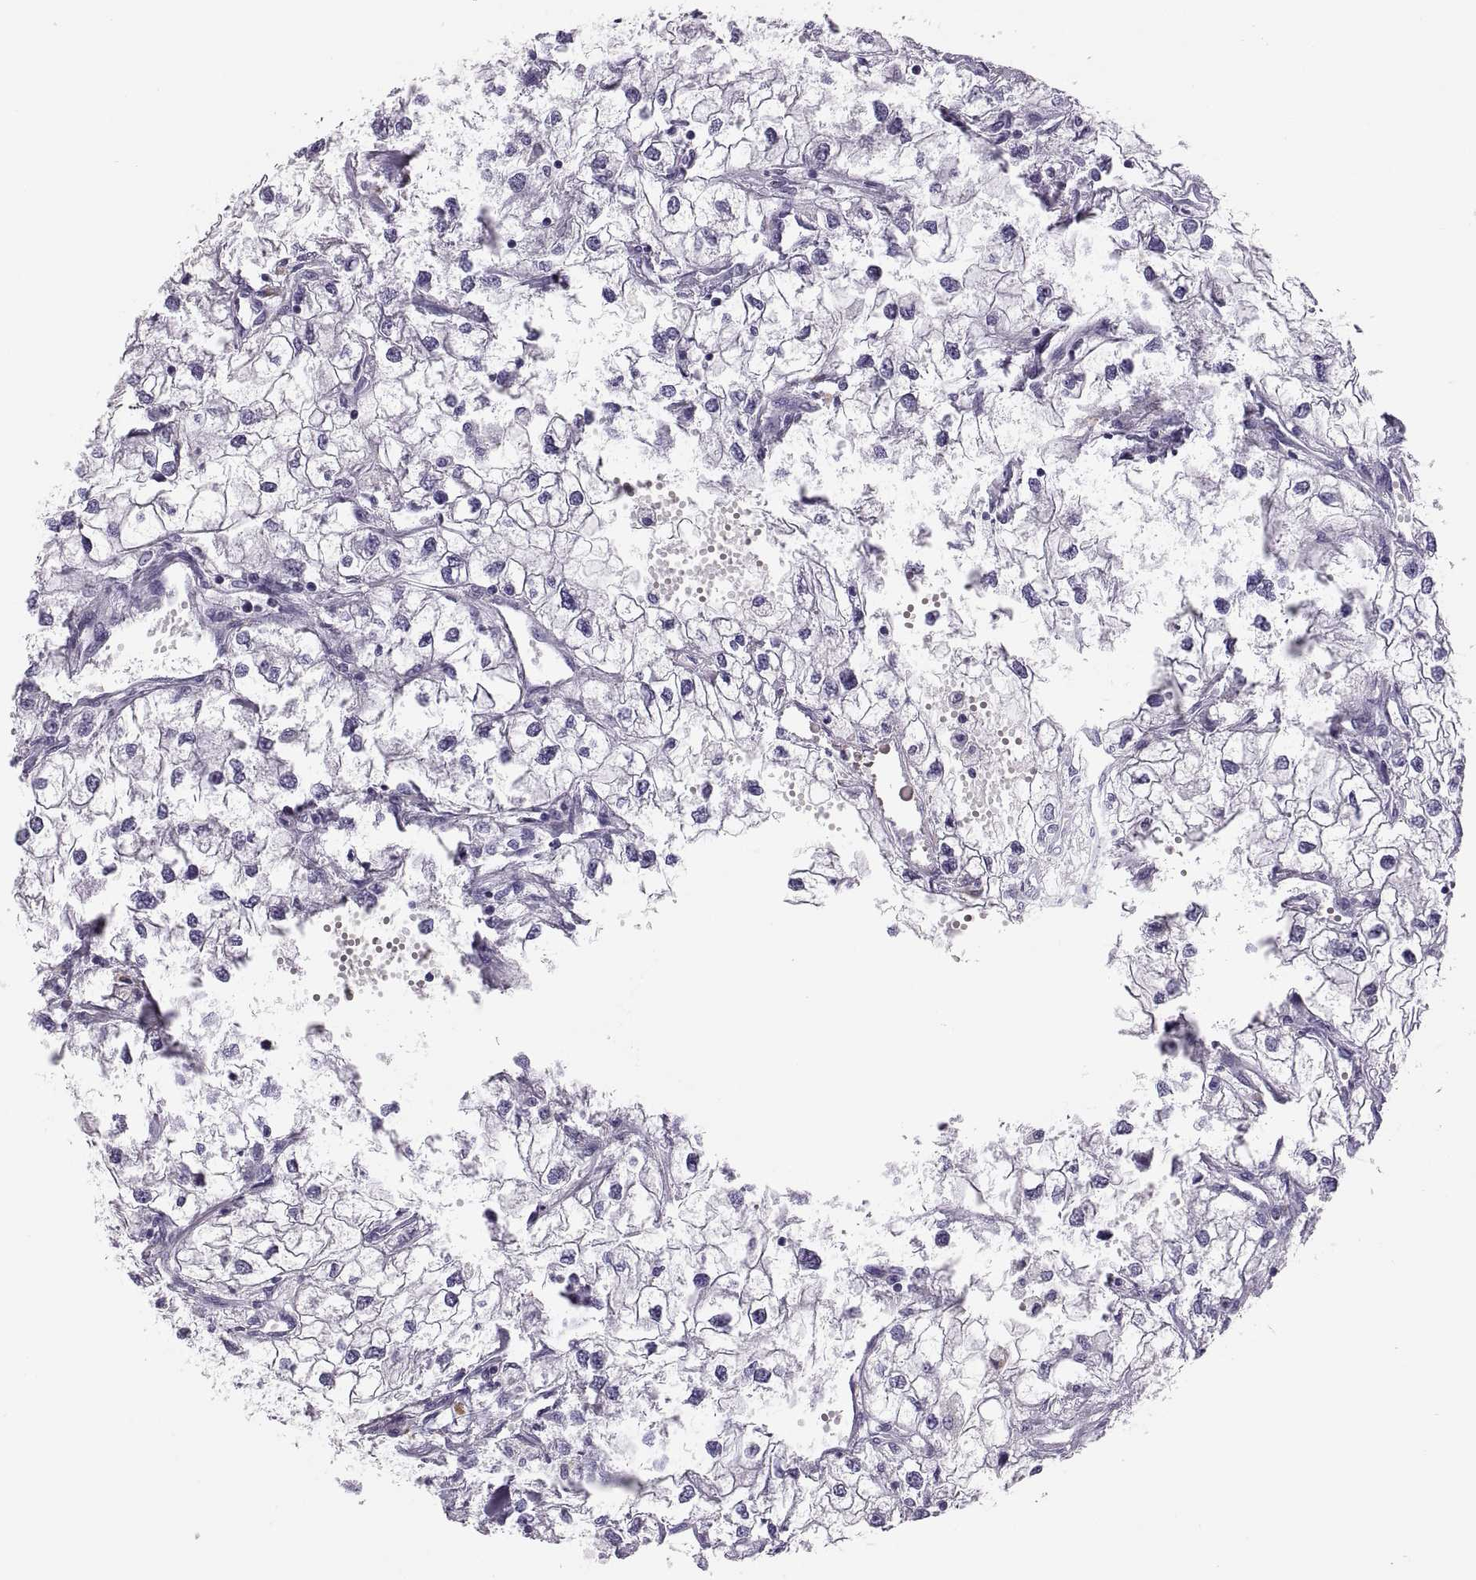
{"staining": {"intensity": "negative", "quantity": "none", "location": "none"}, "tissue": "renal cancer", "cell_type": "Tumor cells", "image_type": "cancer", "snomed": [{"axis": "morphology", "description": "Adenocarcinoma, NOS"}, {"axis": "topography", "description": "Kidney"}], "caption": "Immunohistochemistry (IHC) histopathology image of neoplastic tissue: renal adenocarcinoma stained with DAB (3,3'-diaminobenzidine) displays no significant protein staining in tumor cells.", "gene": "QRICH2", "patient": {"sex": "male", "age": 59}}